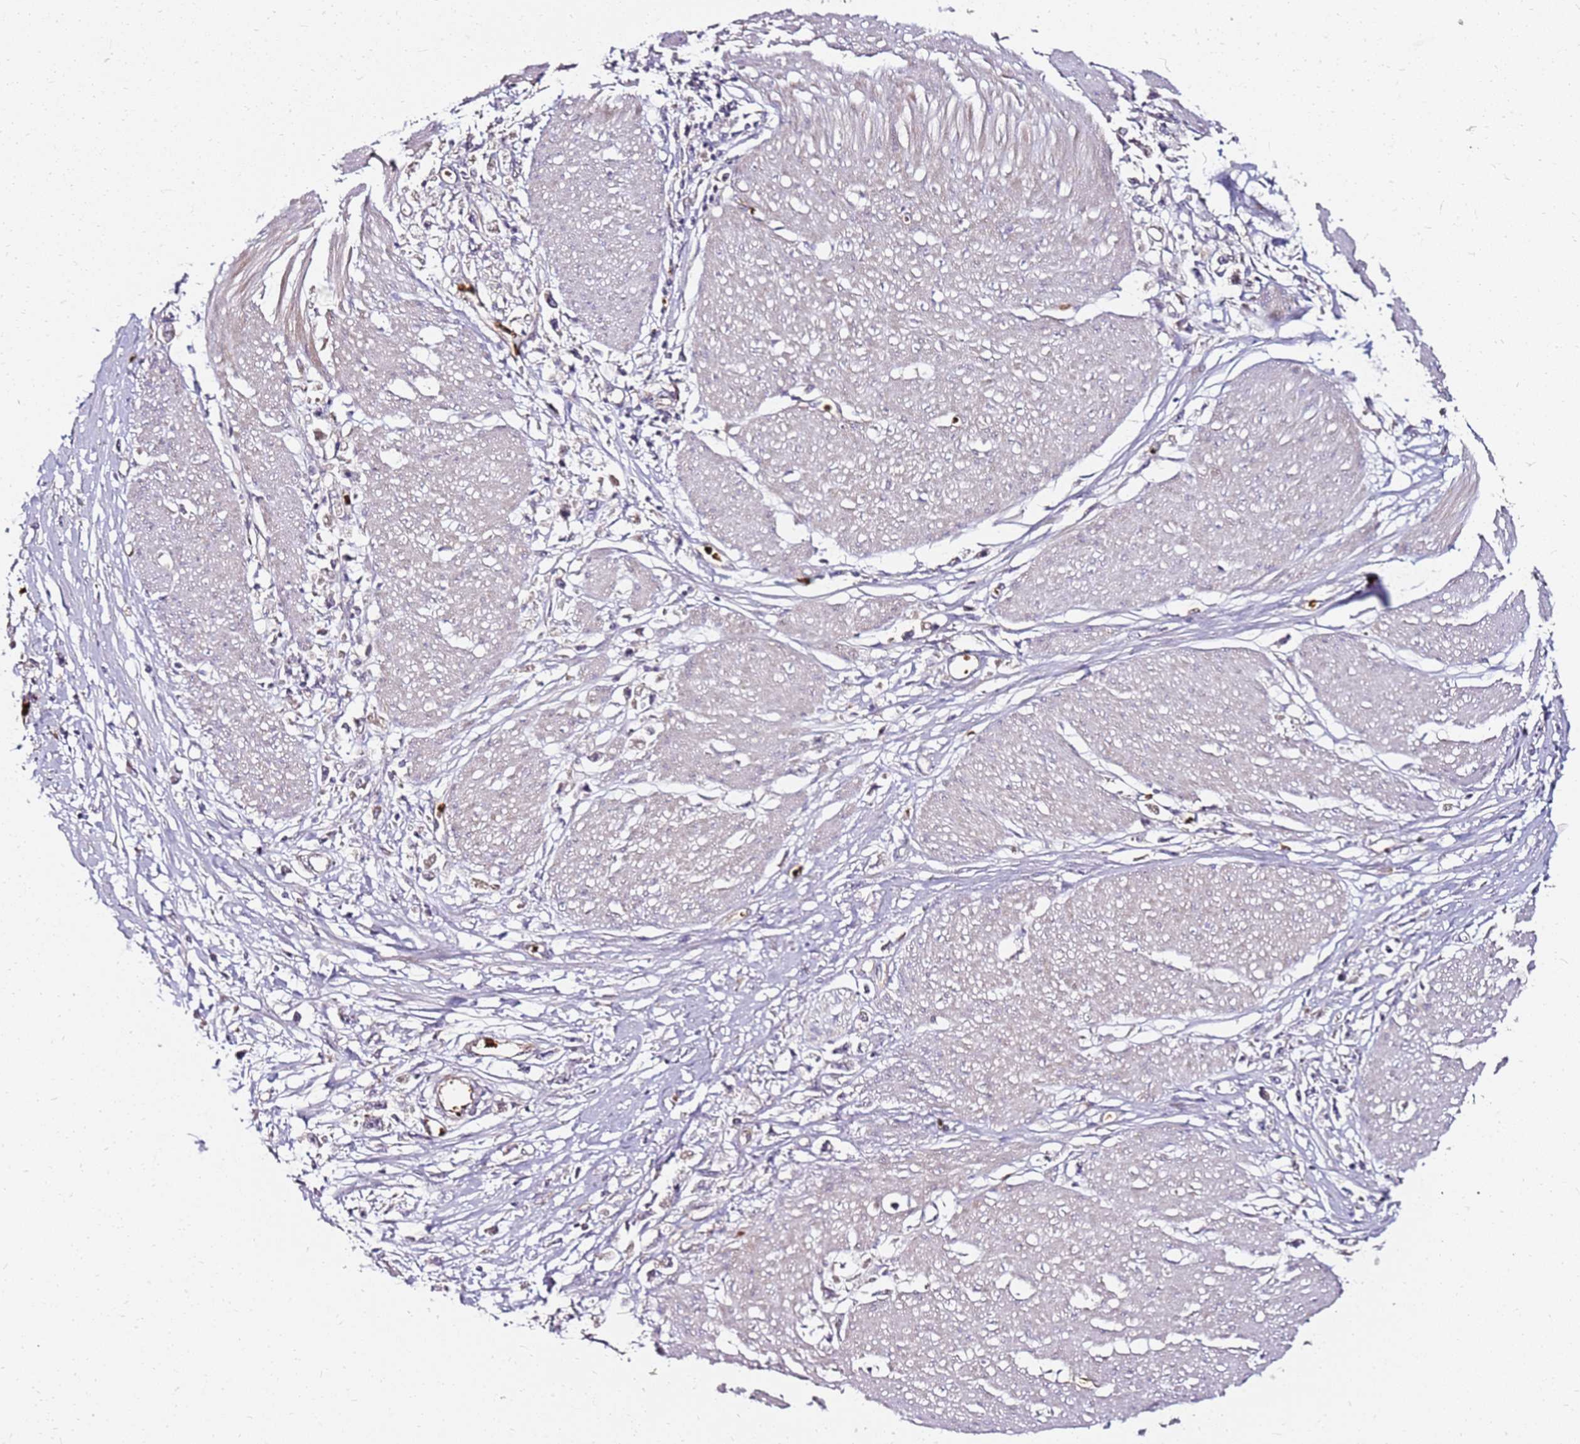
{"staining": {"intensity": "negative", "quantity": "none", "location": "none"}, "tissue": "stomach cancer", "cell_type": "Tumor cells", "image_type": "cancer", "snomed": [{"axis": "morphology", "description": "Adenocarcinoma, NOS"}, {"axis": "topography", "description": "Stomach"}], "caption": "There is no significant staining in tumor cells of stomach cancer.", "gene": "RNF11", "patient": {"sex": "female", "age": 59}}